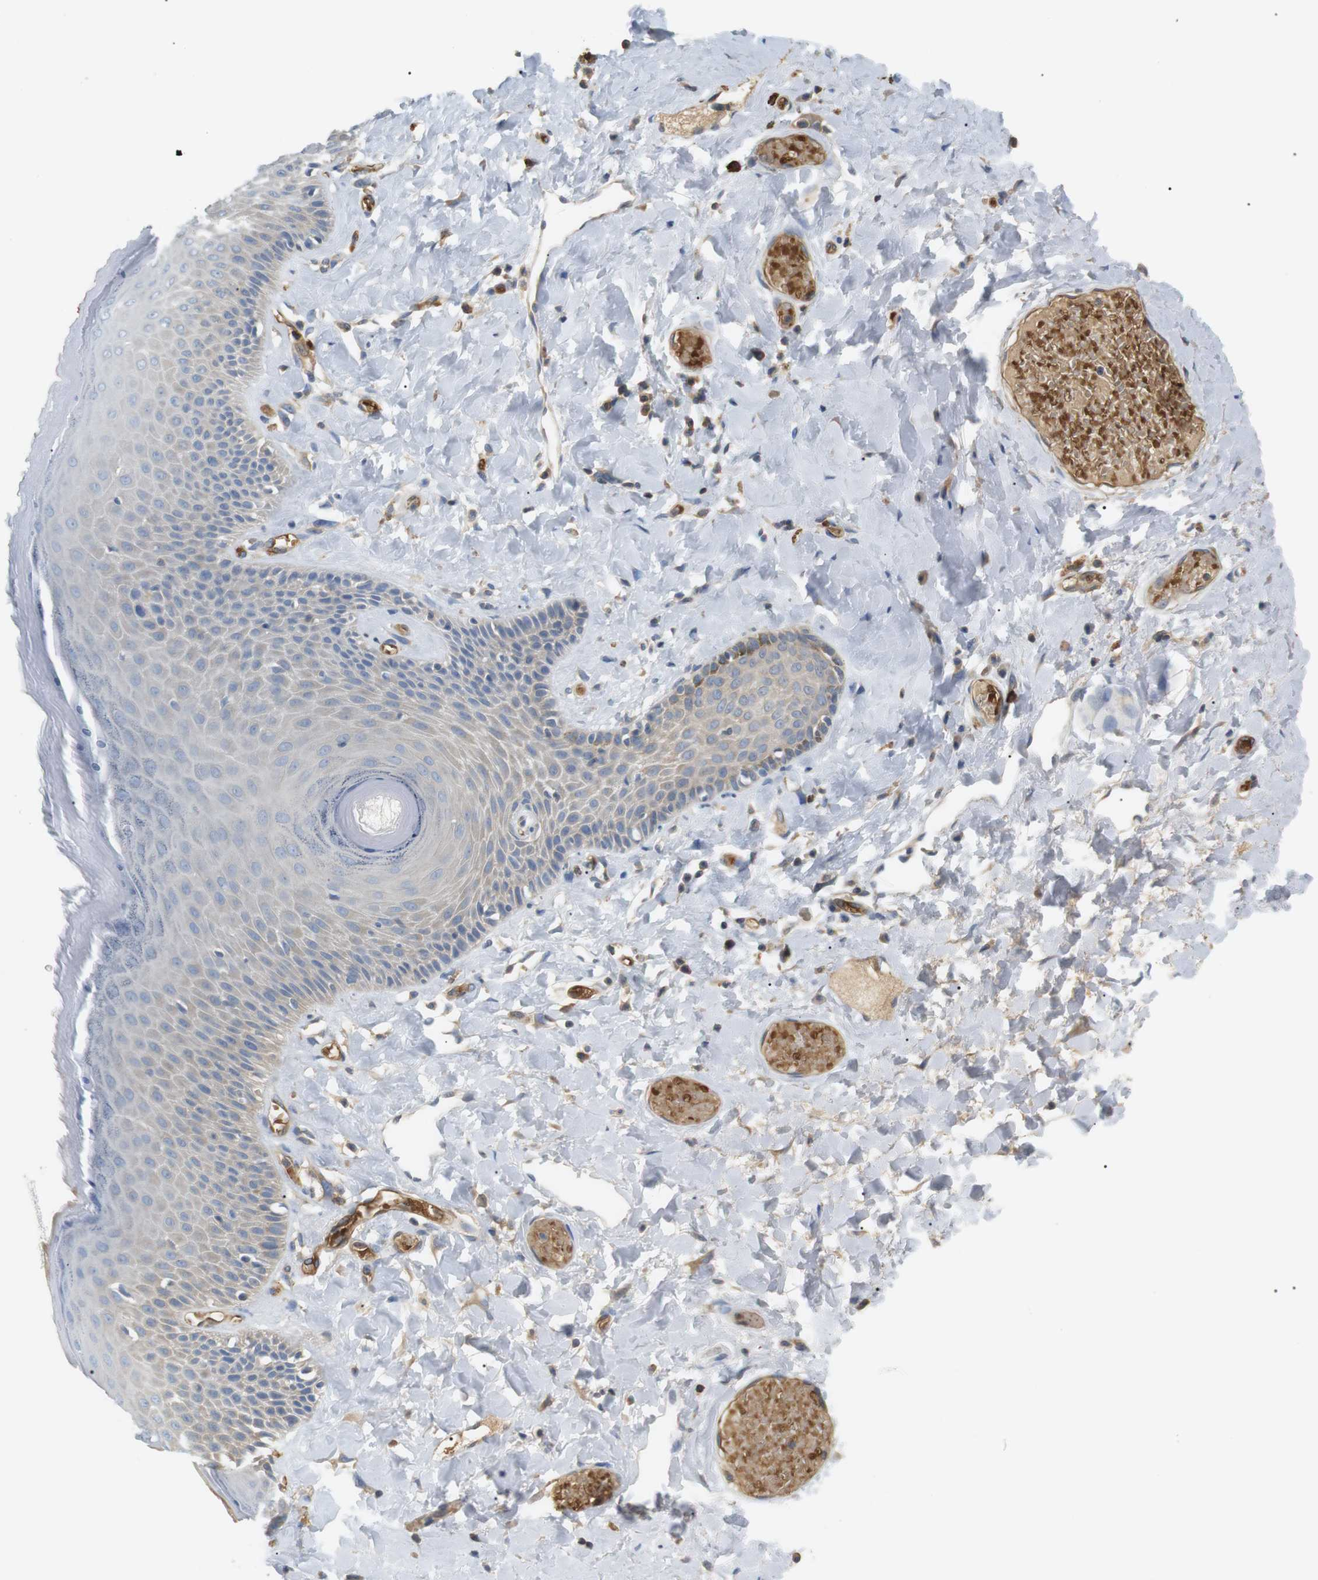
{"staining": {"intensity": "weak", "quantity": "<25%", "location": "cytoplasmic/membranous"}, "tissue": "skin", "cell_type": "Epidermal cells", "image_type": "normal", "snomed": [{"axis": "morphology", "description": "Normal tissue, NOS"}, {"axis": "topography", "description": "Anal"}], "caption": "The immunohistochemistry histopathology image has no significant positivity in epidermal cells of skin. The staining is performed using DAB (3,3'-diaminobenzidine) brown chromogen with nuclei counter-stained in using hematoxylin.", "gene": "ADCY10", "patient": {"sex": "male", "age": 69}}